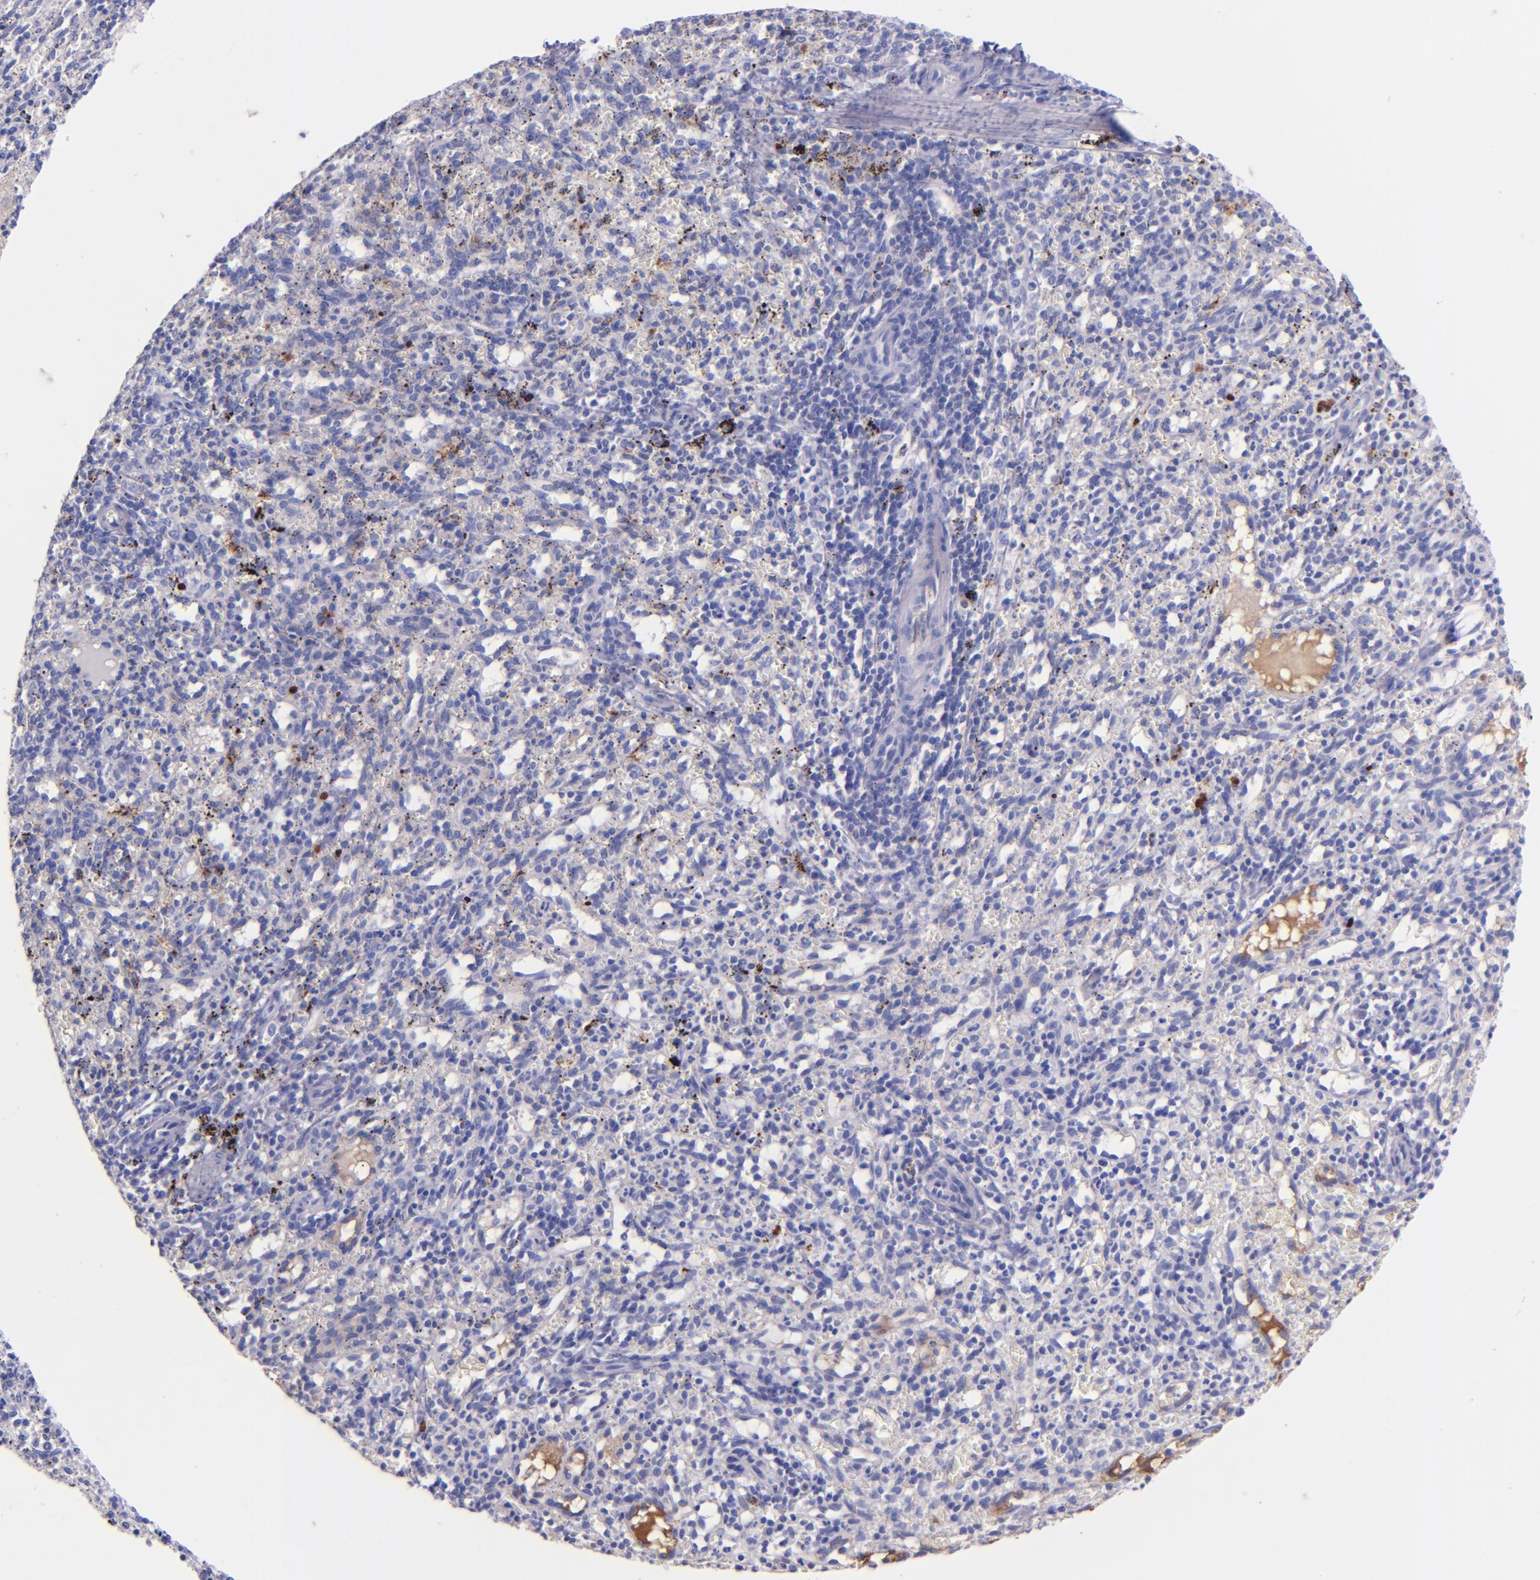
{"staining": {"intensity": "negative", "quantity": "none", "location": "none"}, "tissue": "spleen", "cell_type": "Cells in red pulp", "image_type": "normal", "snomed": [{"axis": "morphology", "description": "Normal tissue, NOS"}, {"axis": "topography", "description": "Spleen"}], "caption": "A histopathology image of human spleen is negative for staining in cells in red pulp. The staining is performed using DAB brown chromogen with nuclei counter-stained in using hematoxylin.", "gene": "KNG1", "patient": {"sex": "female", "age": 10}}